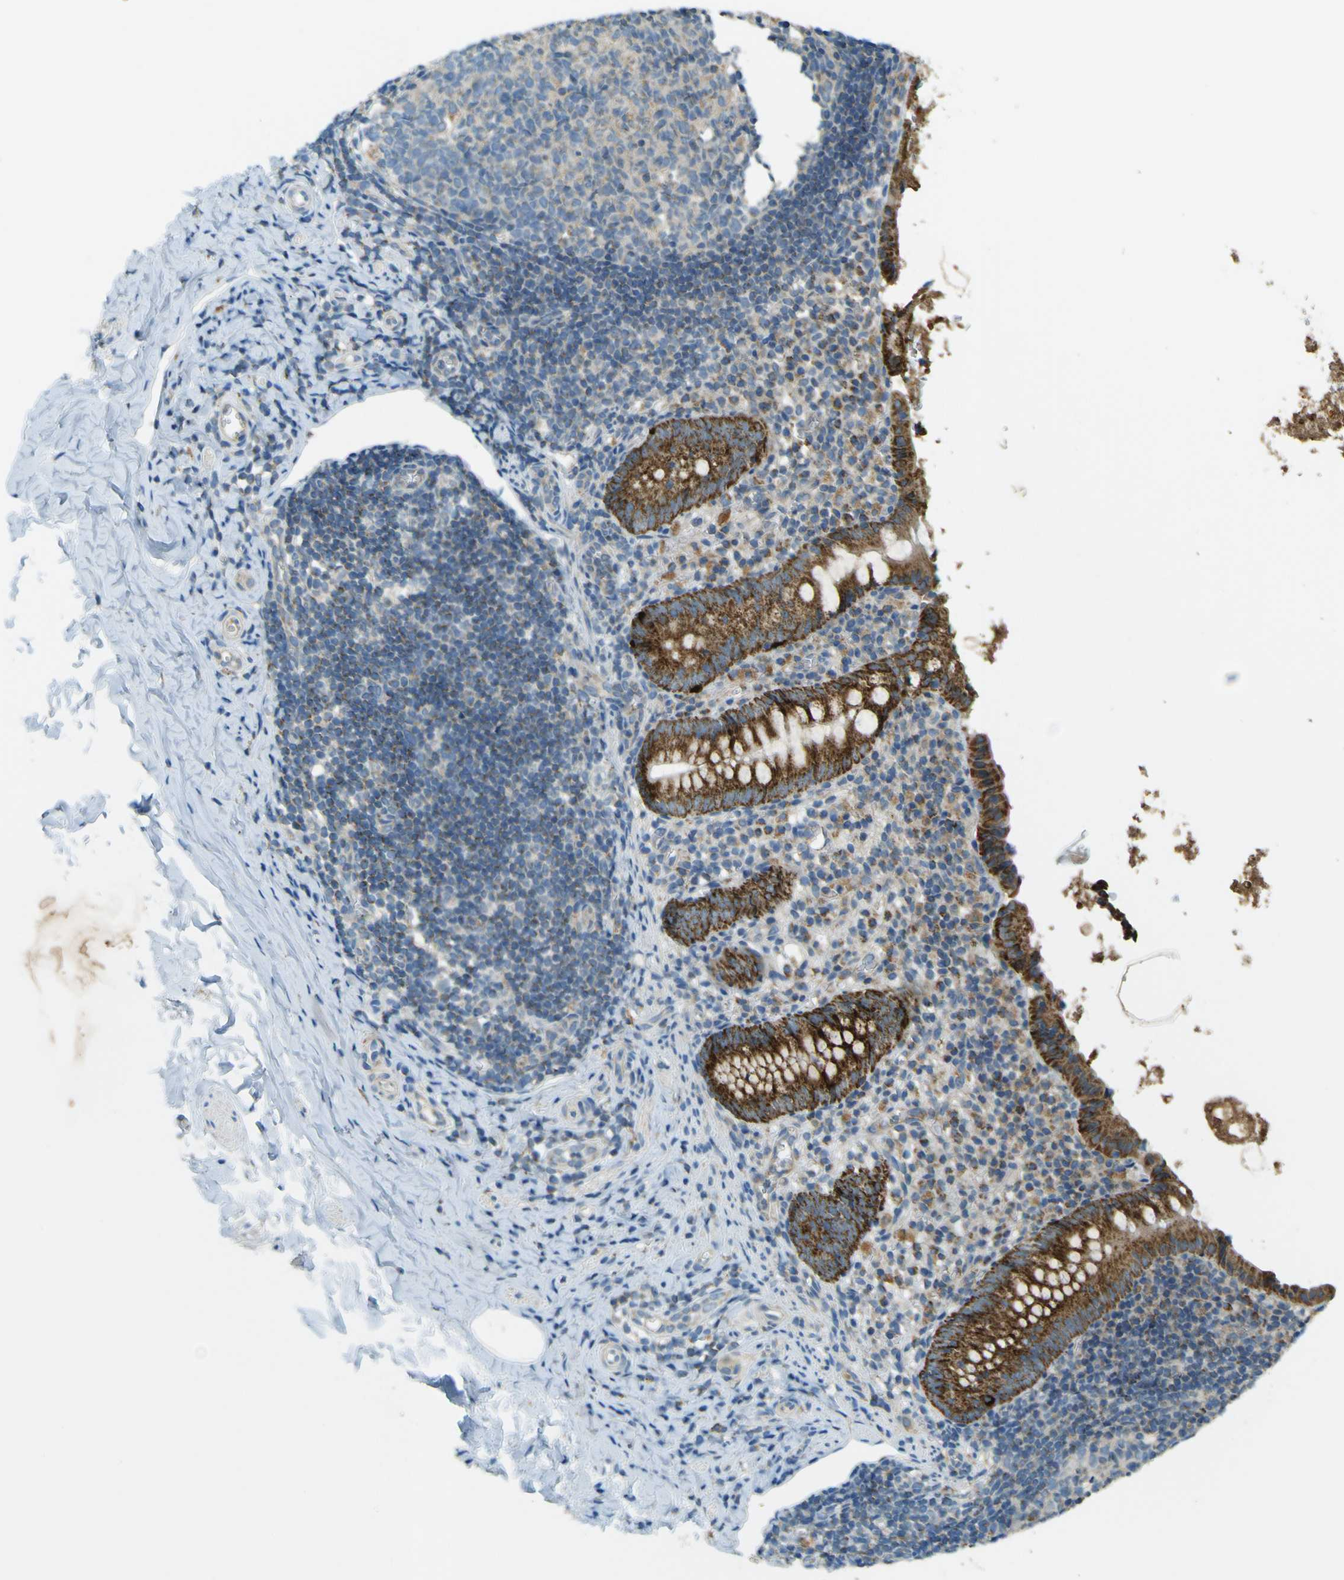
{"staining": {"intensity": "strong", "quantity": ">75%", "location": "cytoplasmic/membranous"}, "tissue": "appendix", "cell_type": "Glandular cells", "image_type": "normal", "snomed": [{"axis": "morphology", "description": "Normal tissue, NOS"}, {"axis": "topography", "description": "Appendix"}], "caption": "A high amount of strong cytoplasmic/membranous expression is present in about >75% of glandular cells in benign appendix. (brown staining indicates protein expression, while blue staining denotes nuclei).", "gene": "FKTN", "patient": {"sex": "female", "age": 10}}